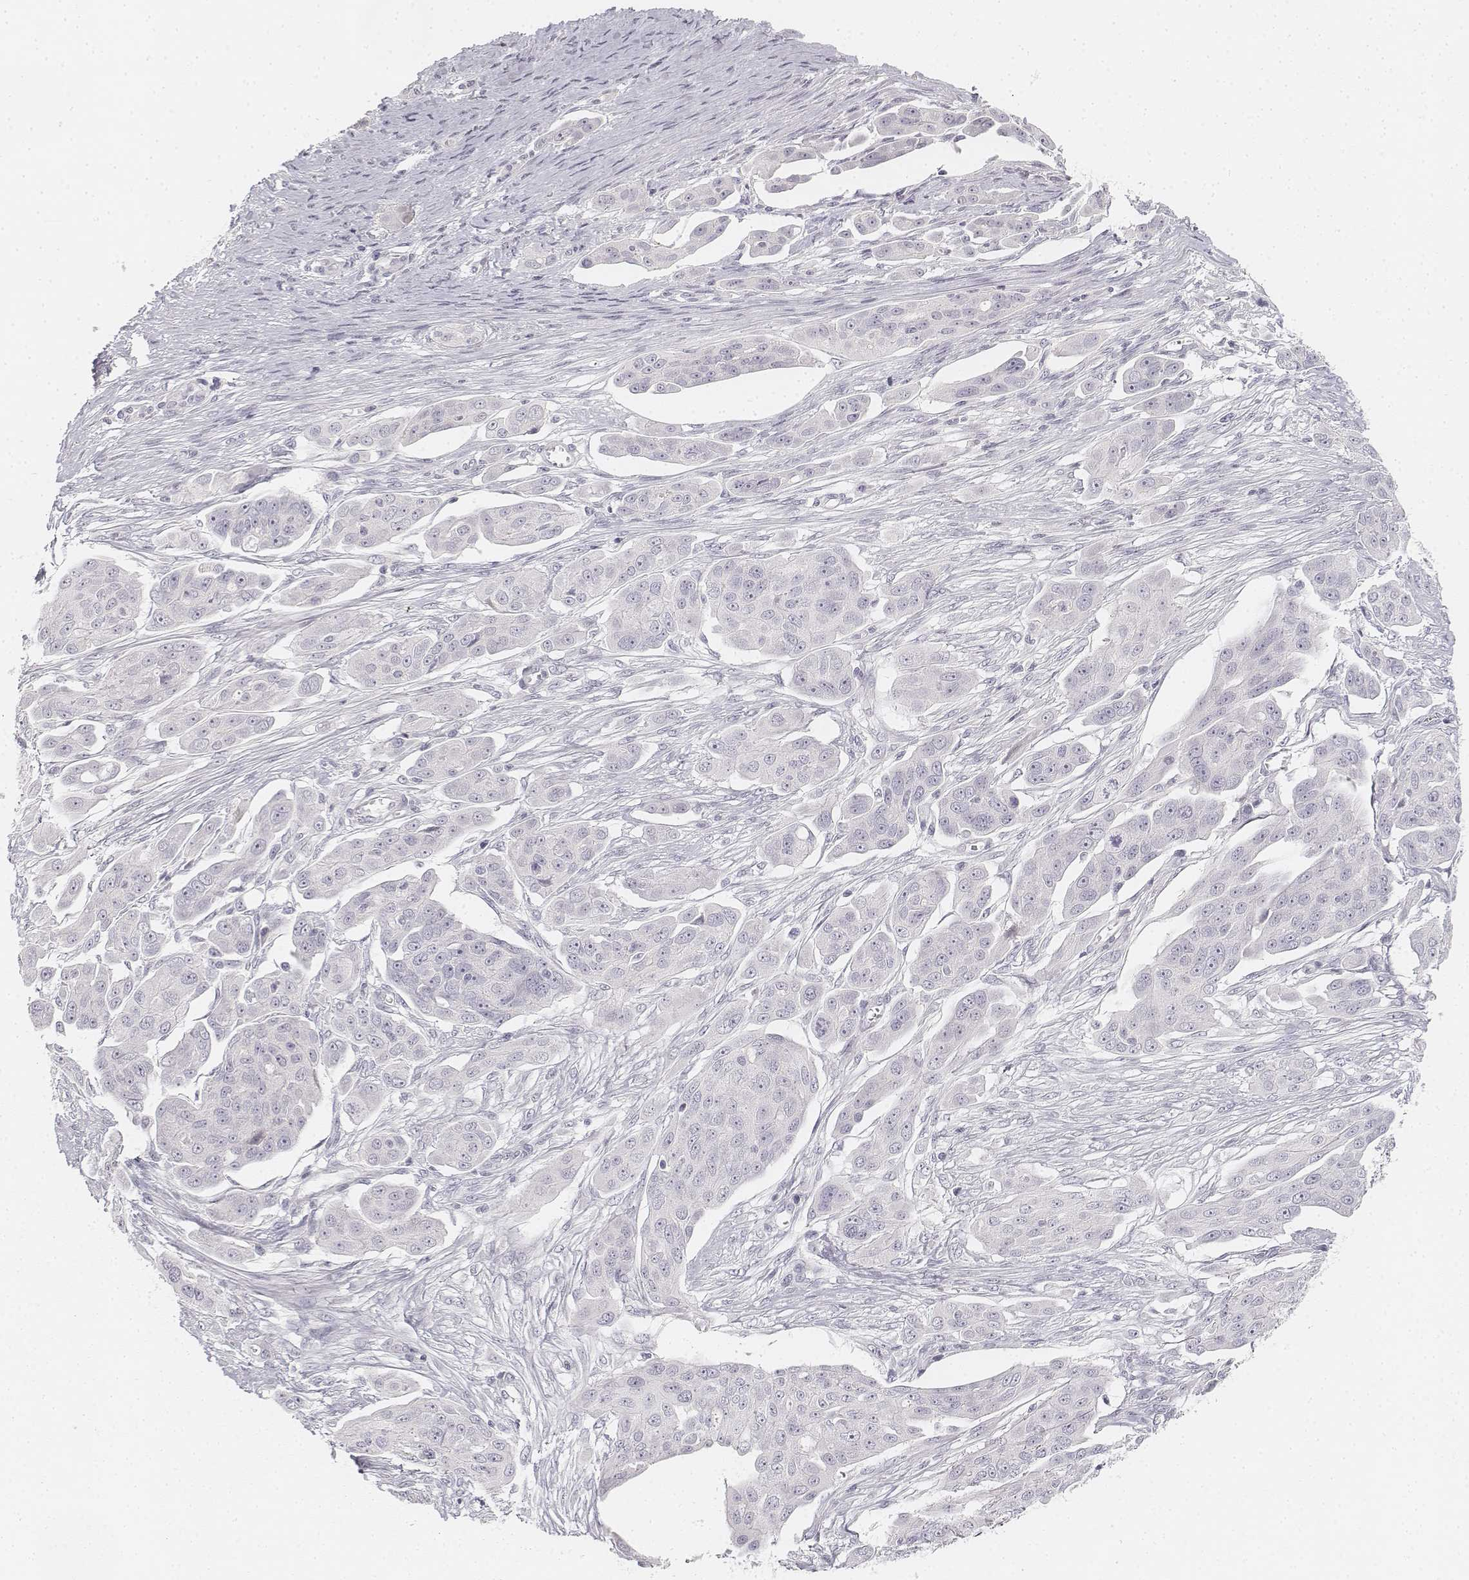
{"staining": {"intensity": "negative", "quantity": "none", "location": "none"}, "tissue": "ovarian cancer", "cell_type": "Tumor cells", "image_type": "cancer", "snomed": [{"axis": "morphology", "description": "Carcinoma, endometroid"}, {"axis": "topography", "description": "Ovary"}], "caption": "There is no significant expression in tumor cells of ovarian endometroid carcinoma. (Stains: DAB immunohistochemistry (IHC) with hematoxylin counter stain, Microscopy: brightfield microscopy at high magnification).", "gene": "DSG4", "patient": {"sex": "female", "age": 70}}